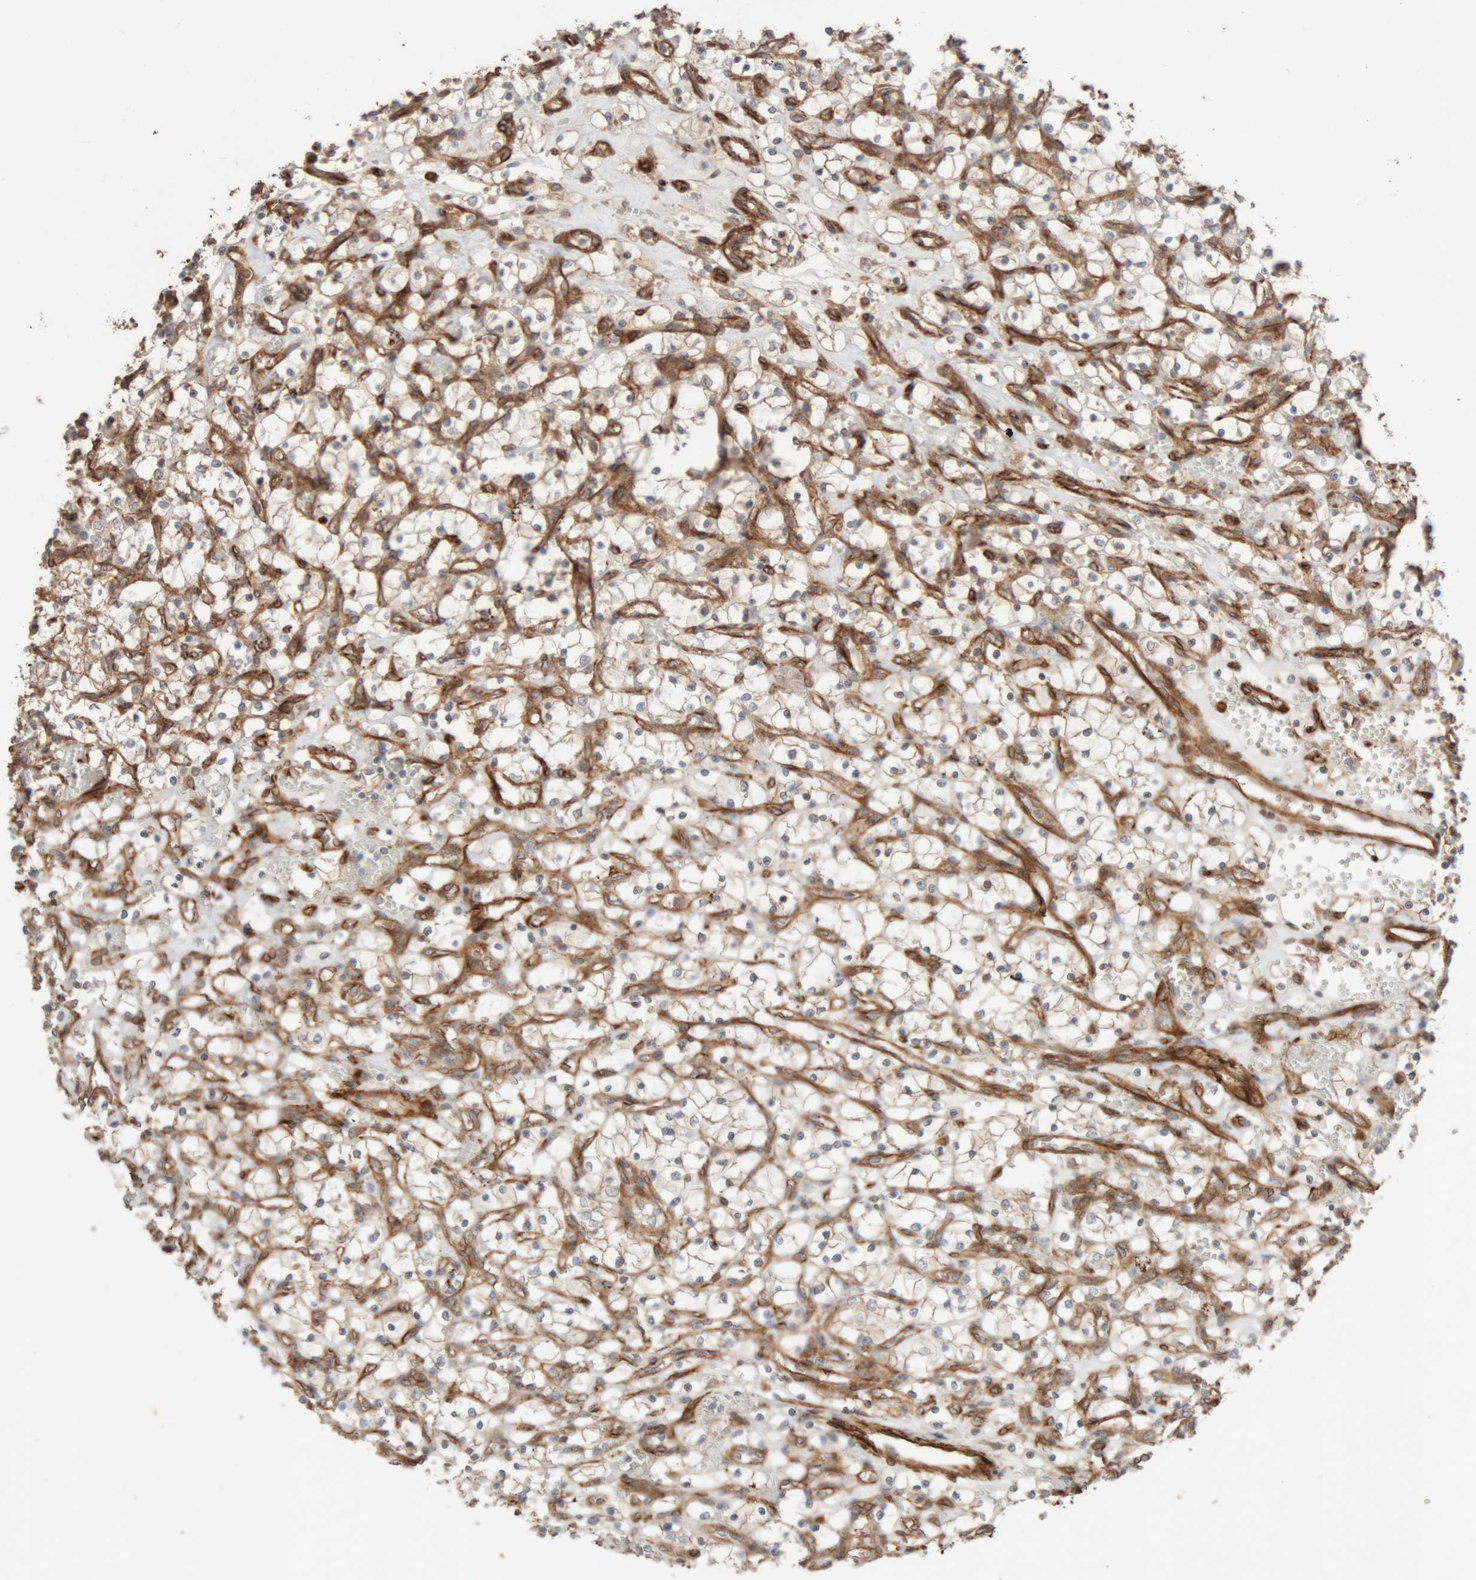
{"staining": {"intensity": "negative", "quantity": "none", "location": "none"}, "tissue": "renal cancer", "cell_type": "Tumor cells", "image_type": "cancer", "snomed": [{"axis": "morphology", "description": "Adenocarcinoma, NOS"}, {"axis": "topography", "description": "Kidney"}], "caption": "Micrograph shows no protein staining in tumor cells of renal adenocarcinoma tissue. (Stains: DAB (3,3'-diaminobenzidine) immunohistochemistry (IHC) with hematoxylin counter stain, Microscopy: brightfield microscopy at high magnification).", "gene": "RAB32", "patient": {"sex": "female", "age": 69}}